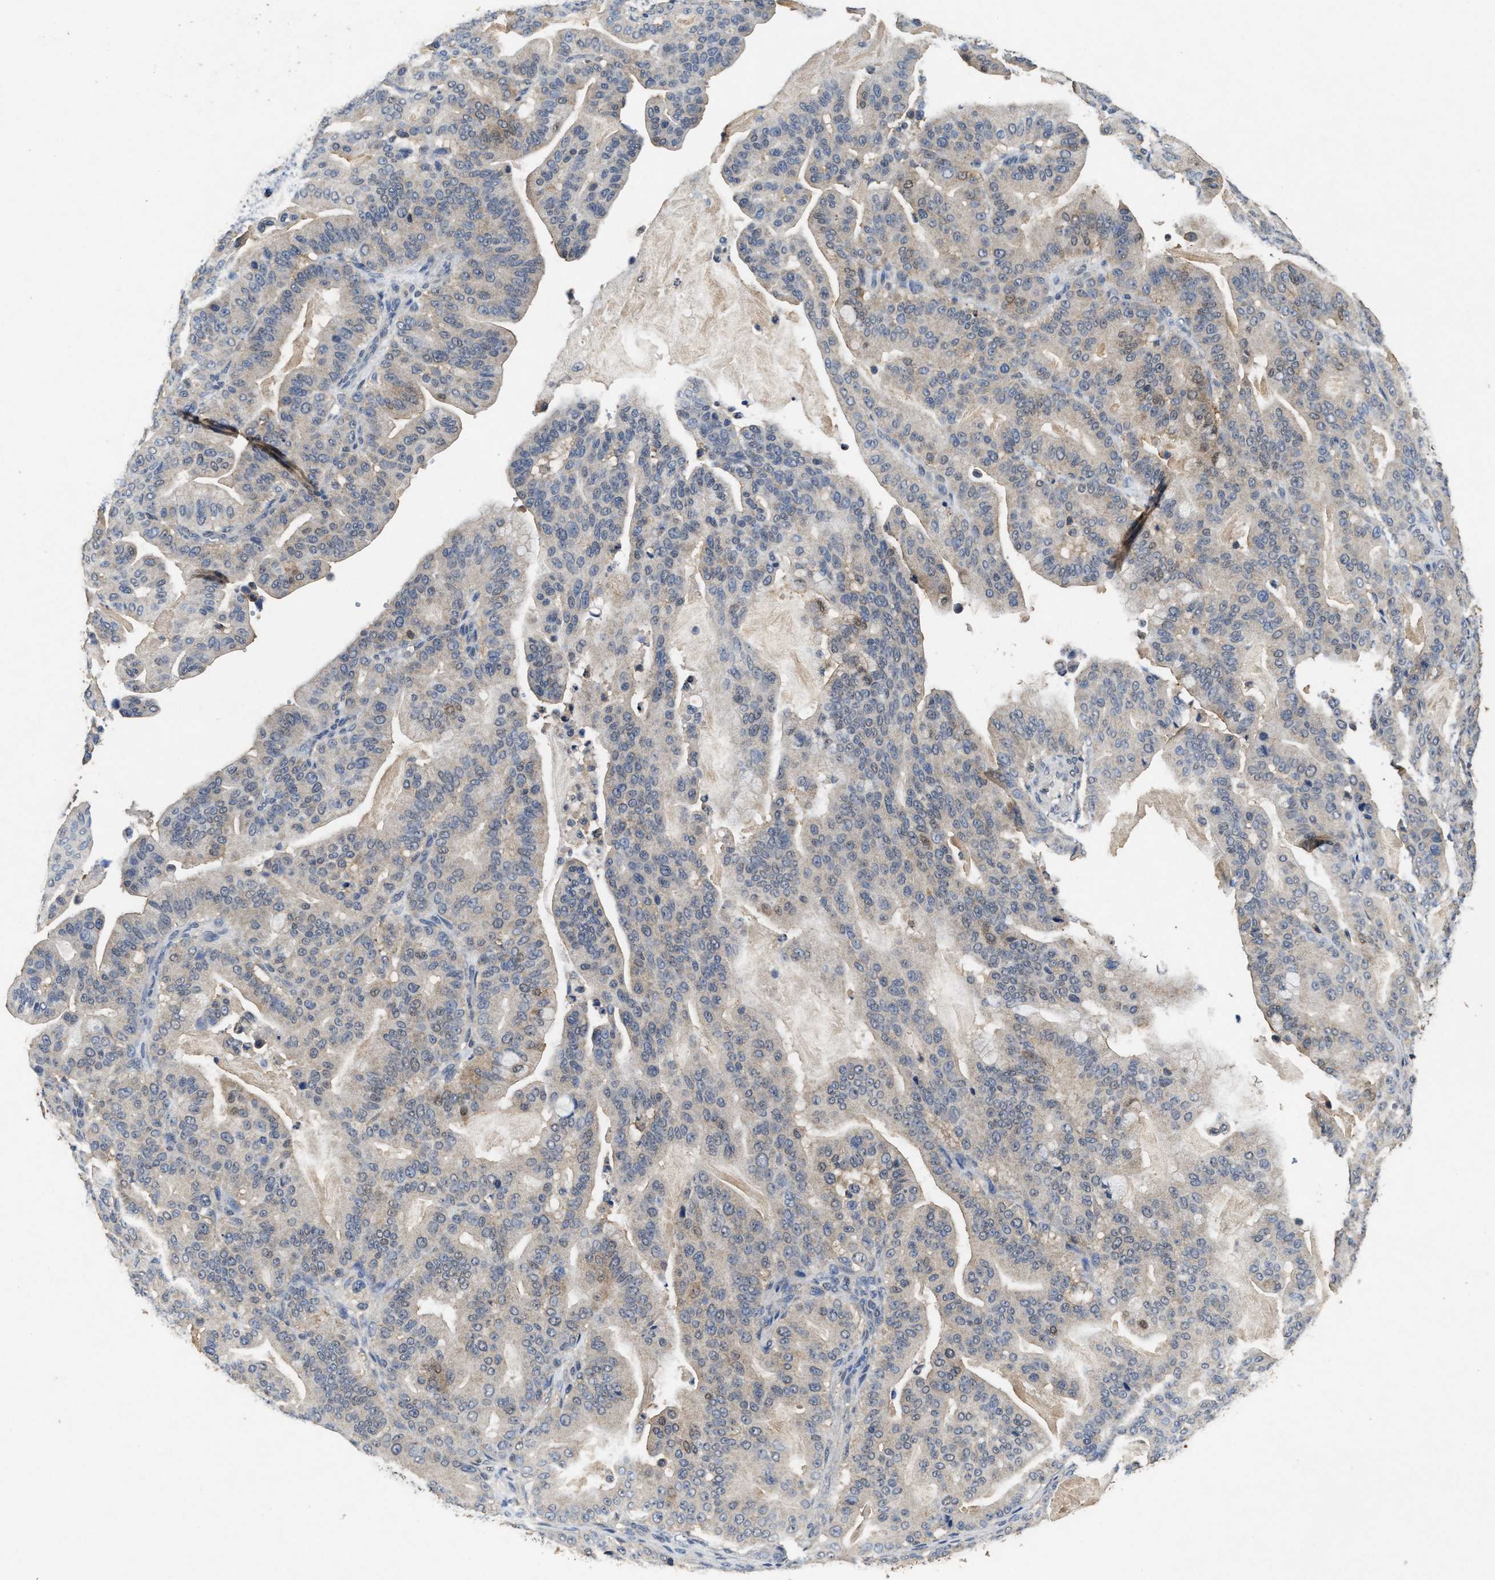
{"staining": {"intensity": "weak", "quantity": "<25%", "location": "cytoplasmic/membranous"}, "tissue": "pancreatic cancer", "cell_type": "Tumor cells", "image_type": "cancer", "snomed": [{"axis": "morphology", "description": "Adenocarcinoma, NOS"}, {"axis": "topography", "description": "Pancreas"}], "caption": "High magnification brightfield microscopy of pancreatic cancer (adenocarcinoma) stained with DAB (3,3'-diaminobenzidine) (brown) and counterstained with hematoxylin (blue): tumor cells show no significant expression.", "gene": "ACAT2", "patient": {"sex": "male", "age": 63}}